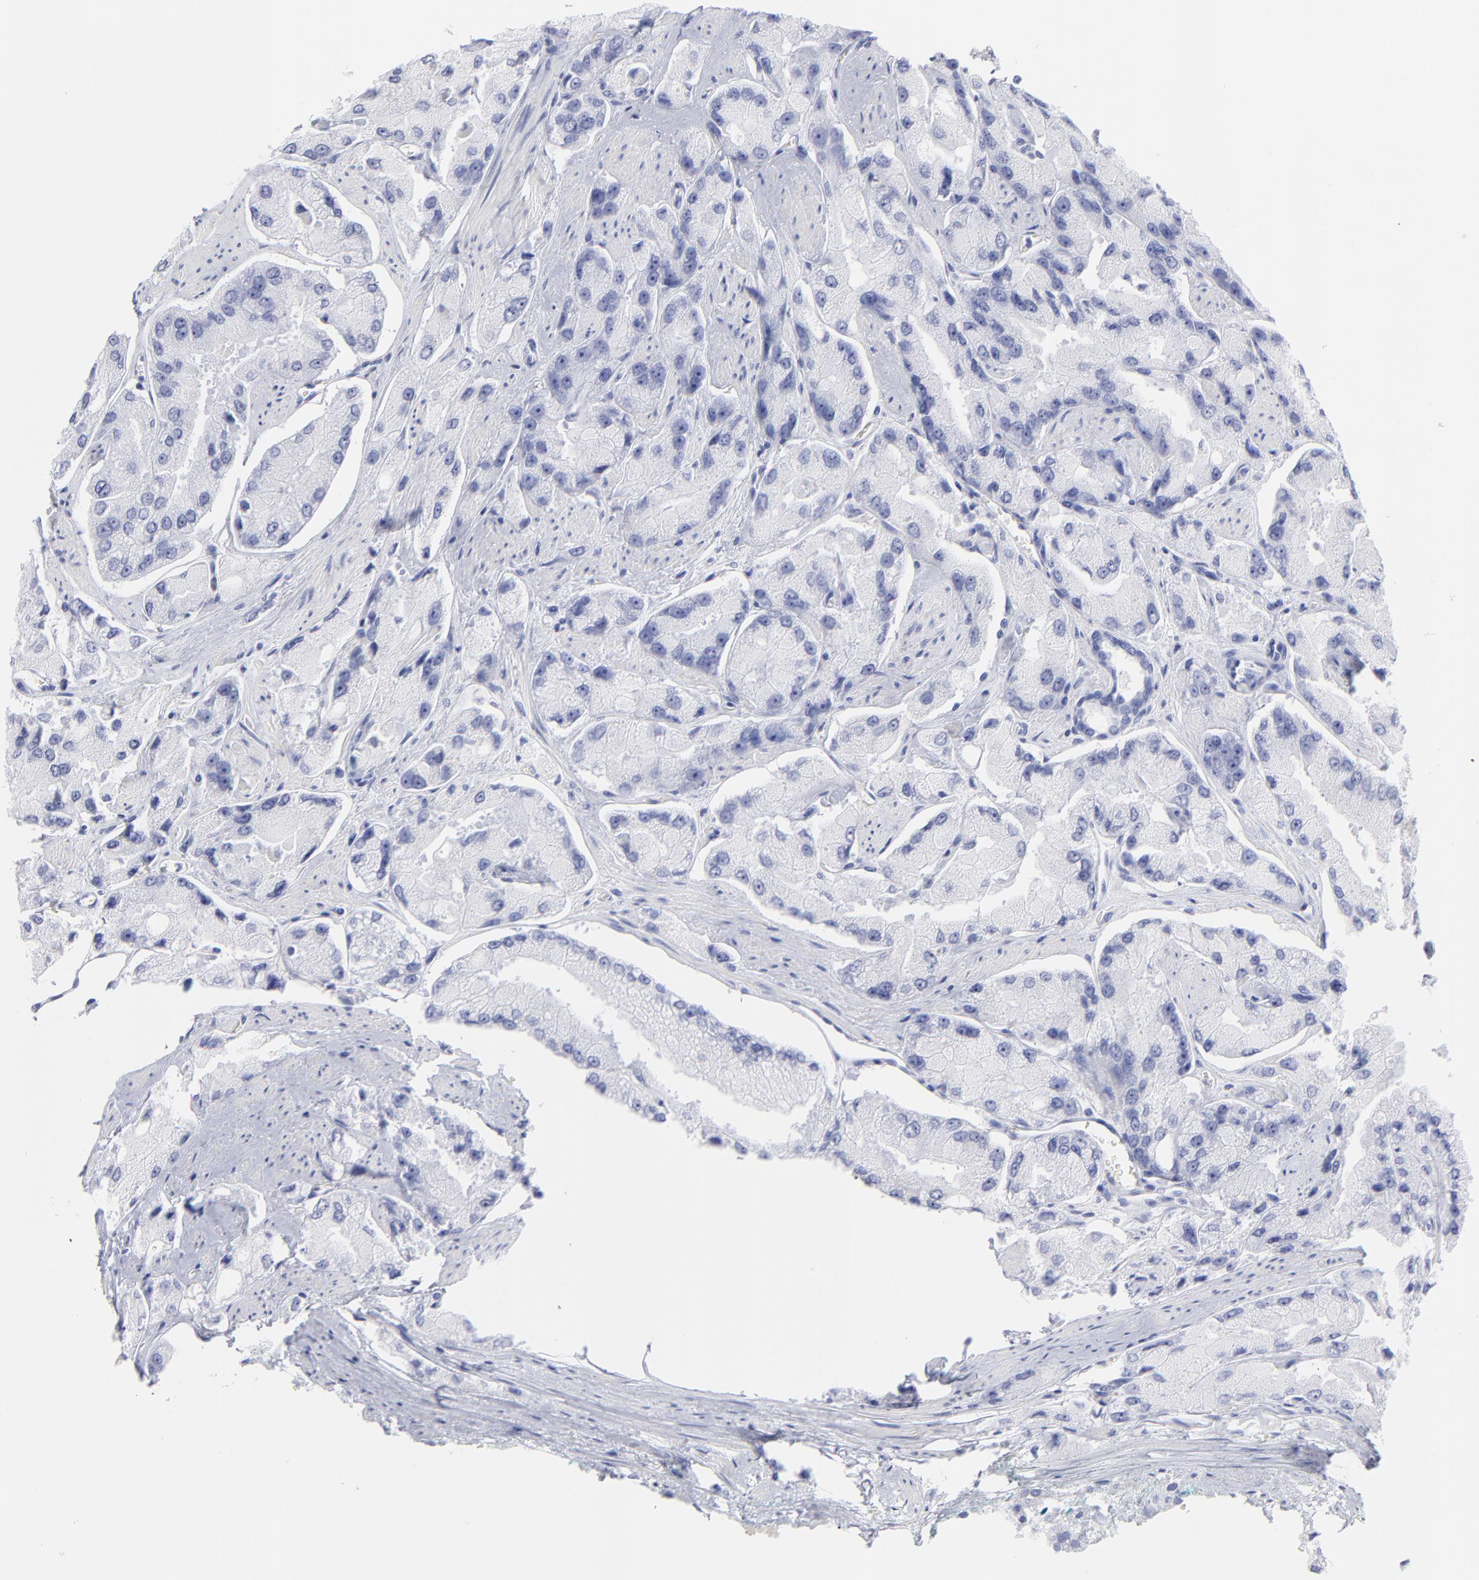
{"staining": {"intensity": "negative", "quantity": "none", "location": "none"}, "tissue": "prostate cancer", "cell_type": "Tumor cells", "image_type": "cancer", "snomed": [{"axis": "morphology", "description": "Adenocarcinoma, High grade"}, {"axis": "topography", "description": "Prostate"}], "caption": "This is a micrograph of IHC staining of prostate cancer, which shows no positivity in tumor cells.", "gene": "F13B", "patient": {"sex": "male", "age": 58}}